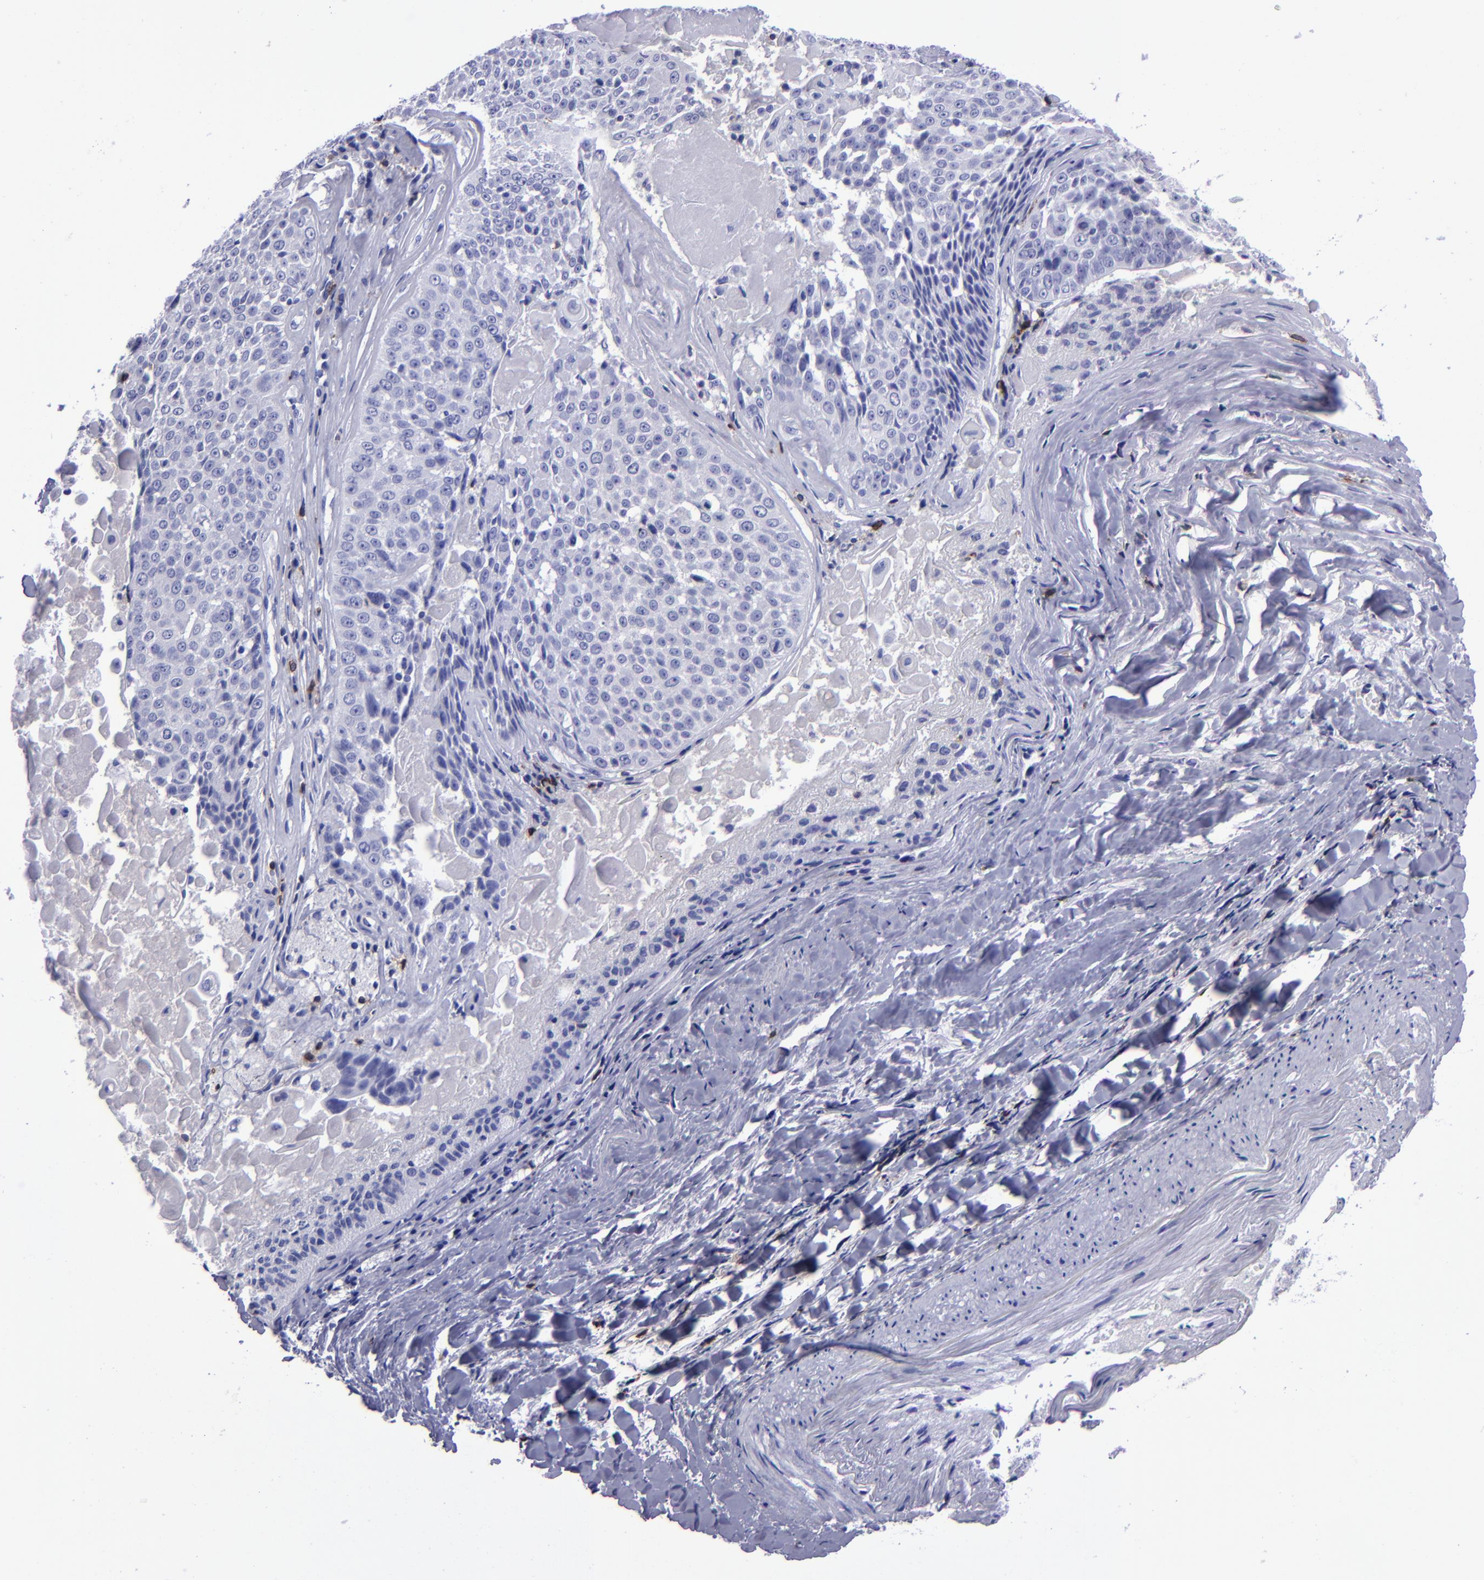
{"staining": {"intensity": "negative", "quantity": "none", "location": "none"}, "tissue": "lung cancer", "cell_type": "Tumor cells", "image_type": "cancer", "snomed": [{"axis": "morphology", "description": "Adenocarcinoma, NOS"}, {"axis": "topography", "description": "Lung"}], "caption": "This is a image of IHC staining of lung cancer, which shows no staining in tumor cells.", "gene": "CD6", "patient": {"sex": "male", "age": 60}}